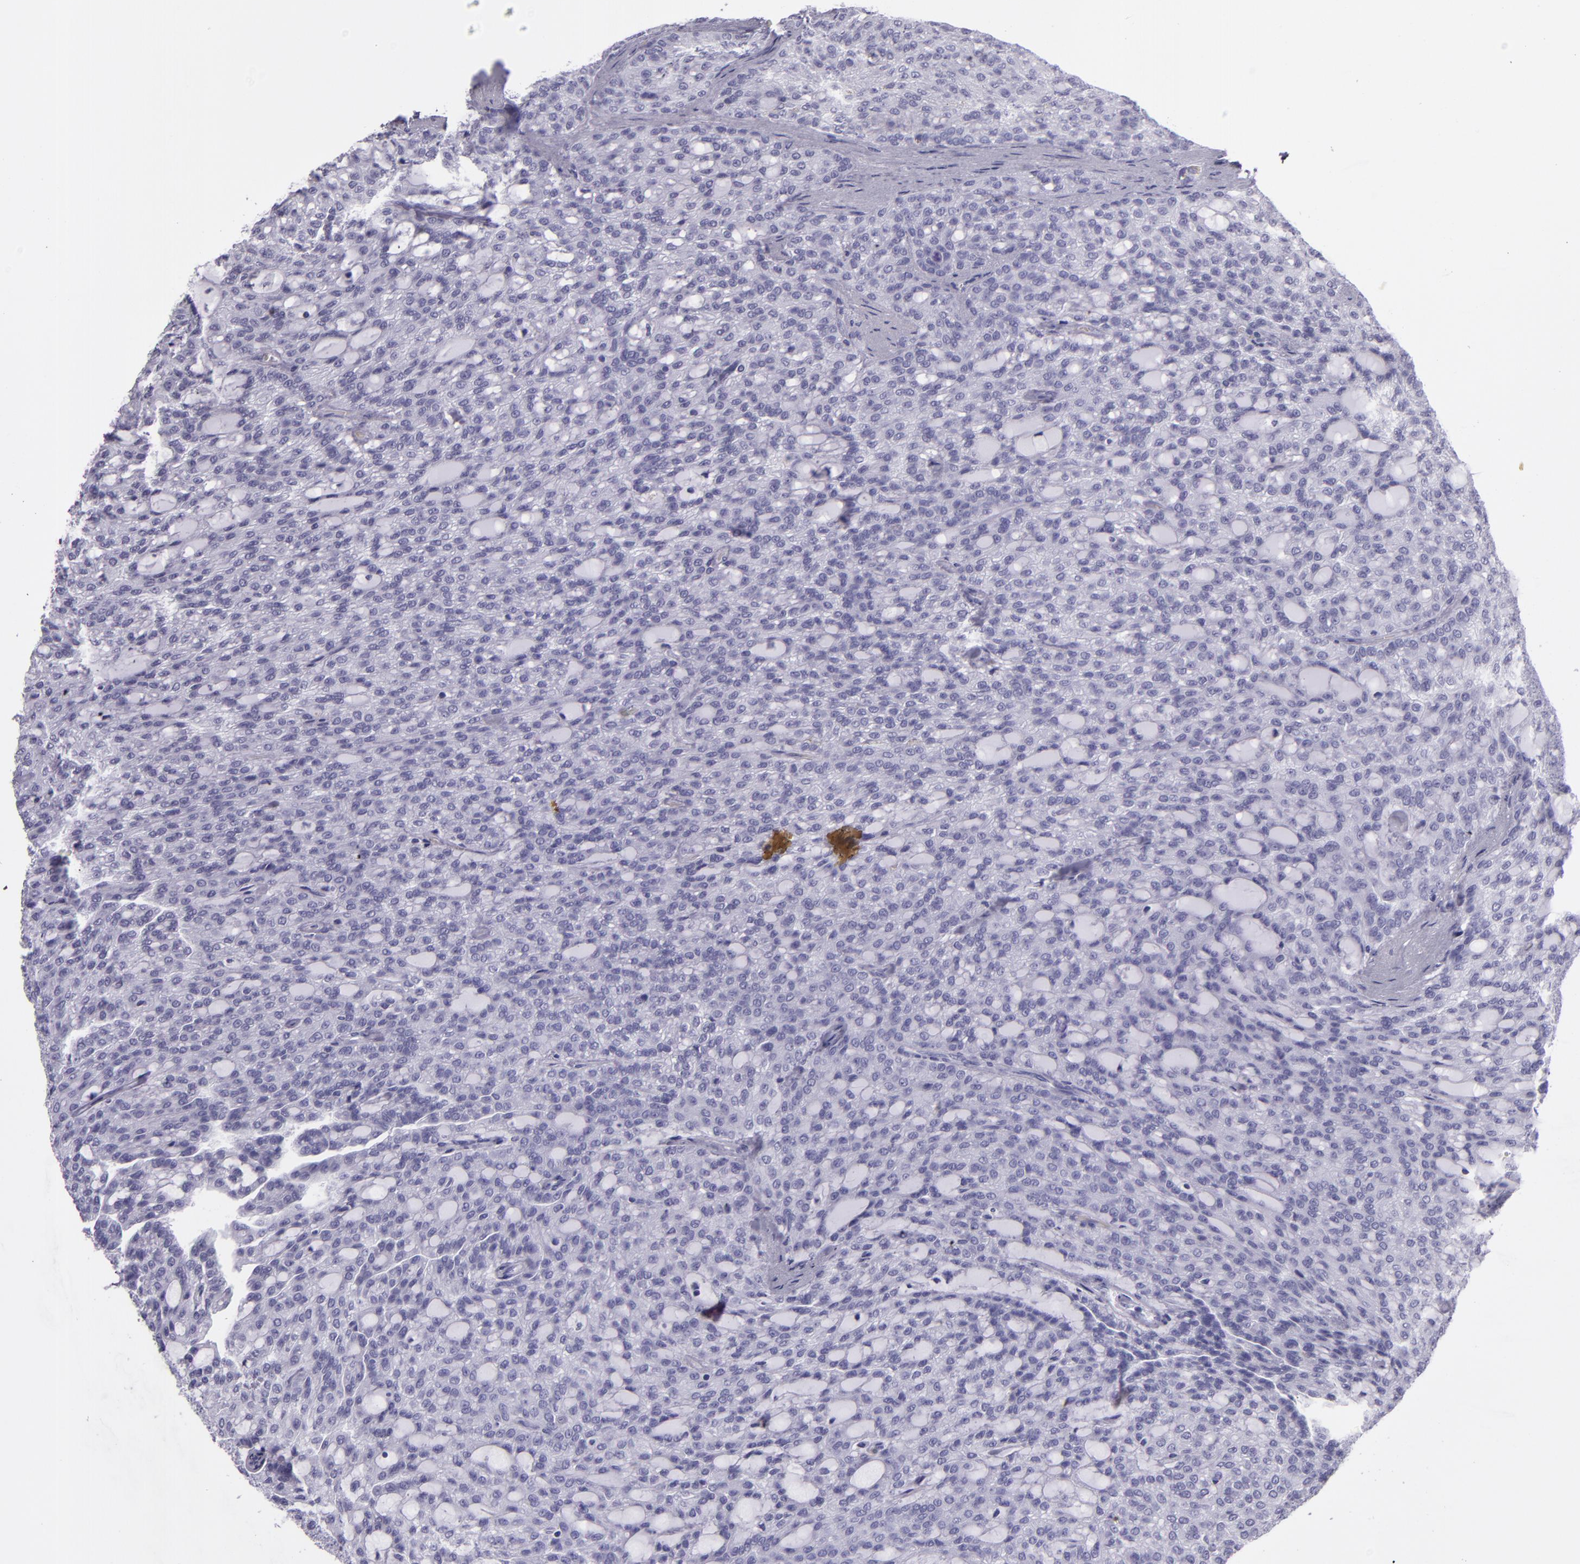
{"staining": {"intensity": "negative", "quantity": "none", "location": "none"}, "tissue": "renal cancer", "cell_type": "Tumor cells", "image_type": "cancer", "snomed": [{"axis": "morphology", "description": "Adenocarcinoma, NOS"}, {"axis": "topography", "description": "Kidney"}], "caption": "This is an immunohistochemistry image of renal cancer (adenocarcinoma). There is no expression in tumor cells.", "gene": "CR2", "patient": {"sex": "male", "age": 63}}